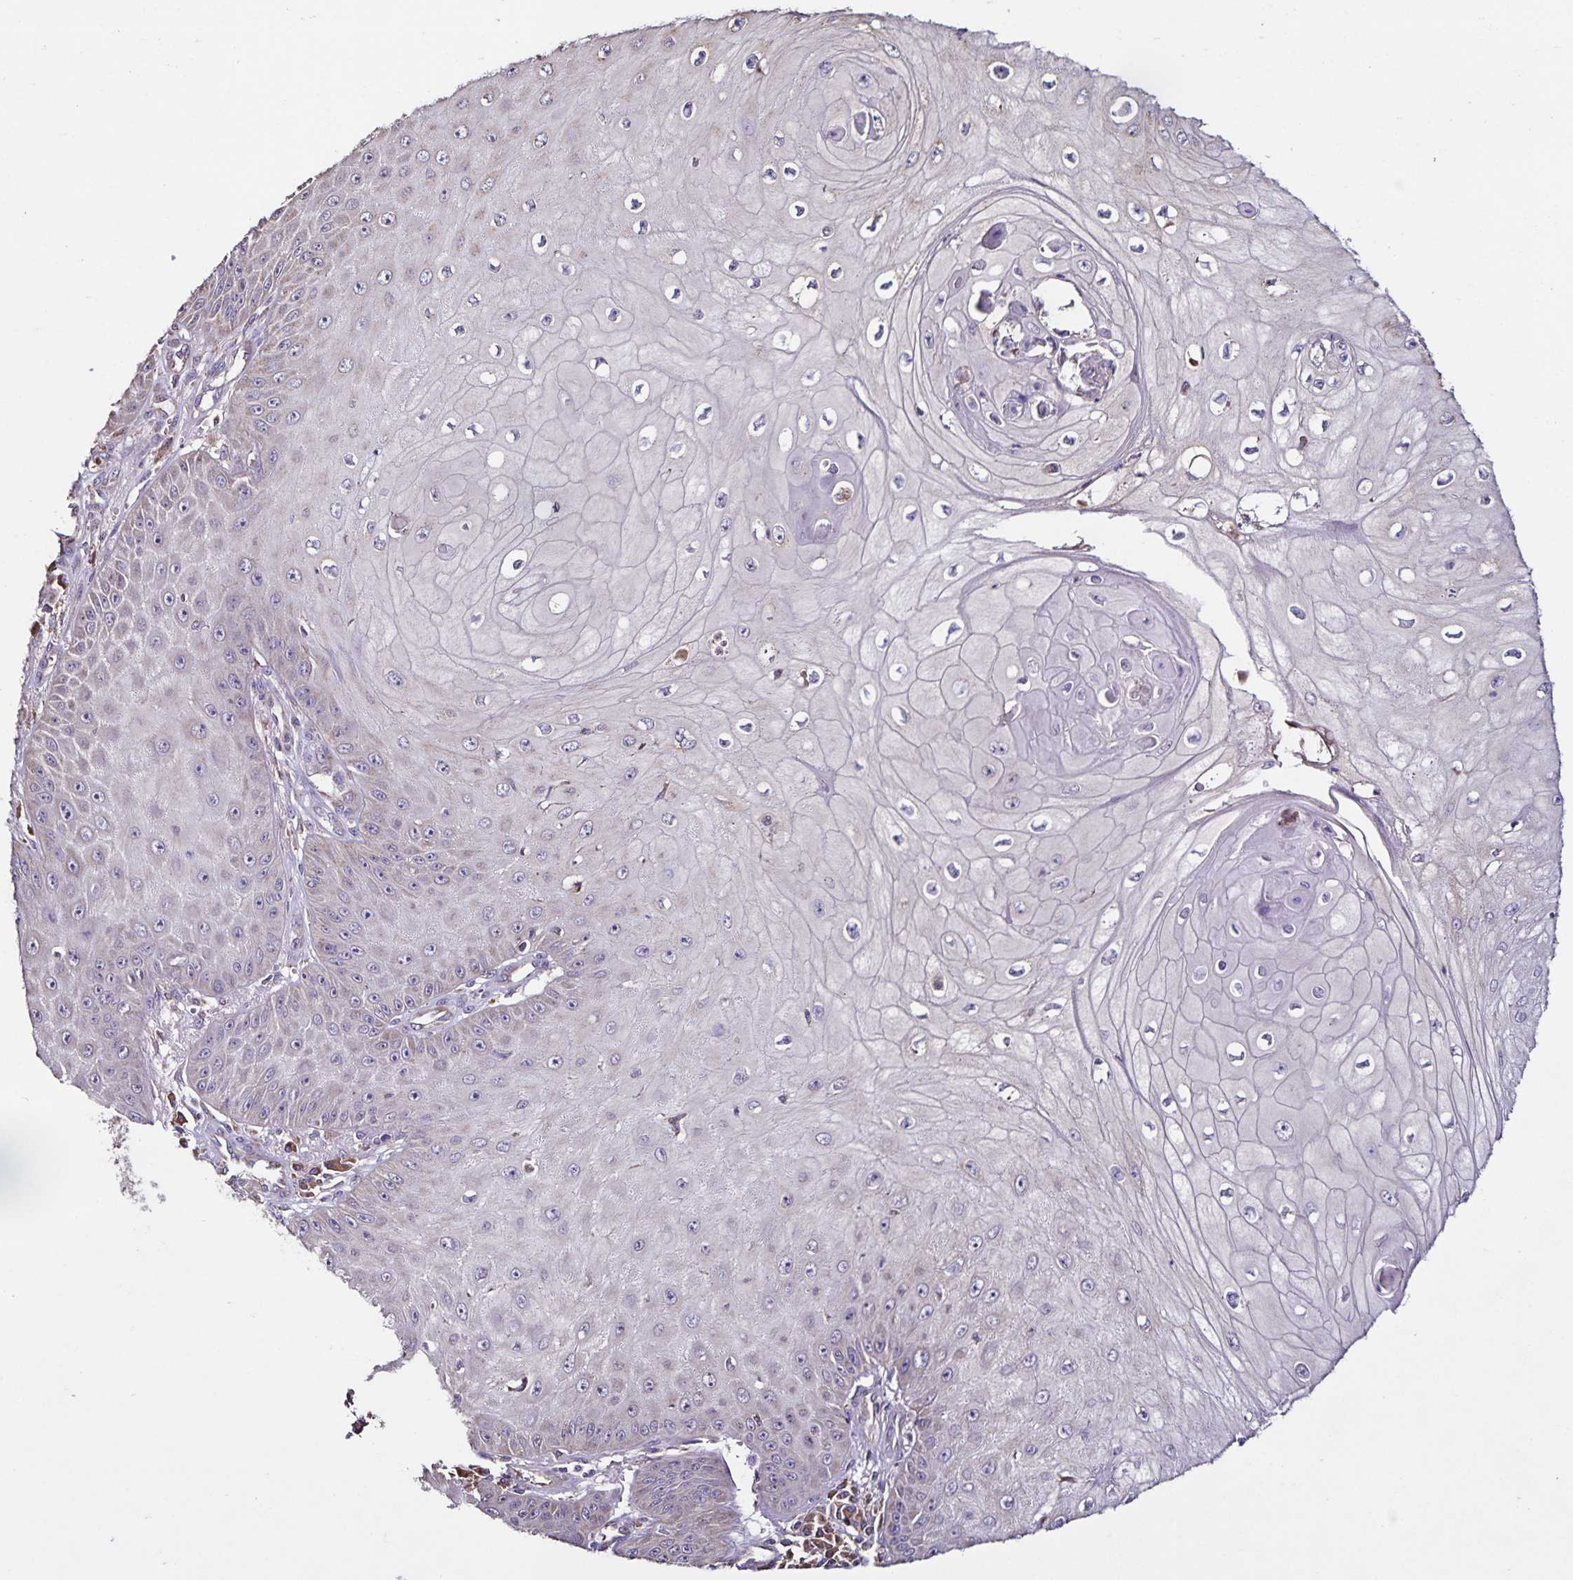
{"staining": {"intensity": "negative", "quantity": "none", "location": "none"}, "tissue": "skin cancer", "cell_type": "Tumor cells", "image_type": "cancer", "snomed": [{"axis": "morphology", "description": "Squamous cell carcinoma, NOS"}, {"axis": "topography", "description": "Skin"}], "caption": "Immunohistochemistry (IHC) image of human skin cancer stained for a protein (brown), which reveals no positivity in tumor cells.", "gene": "MAN1A1", "patient": {"sex": "male", "age": 70}}